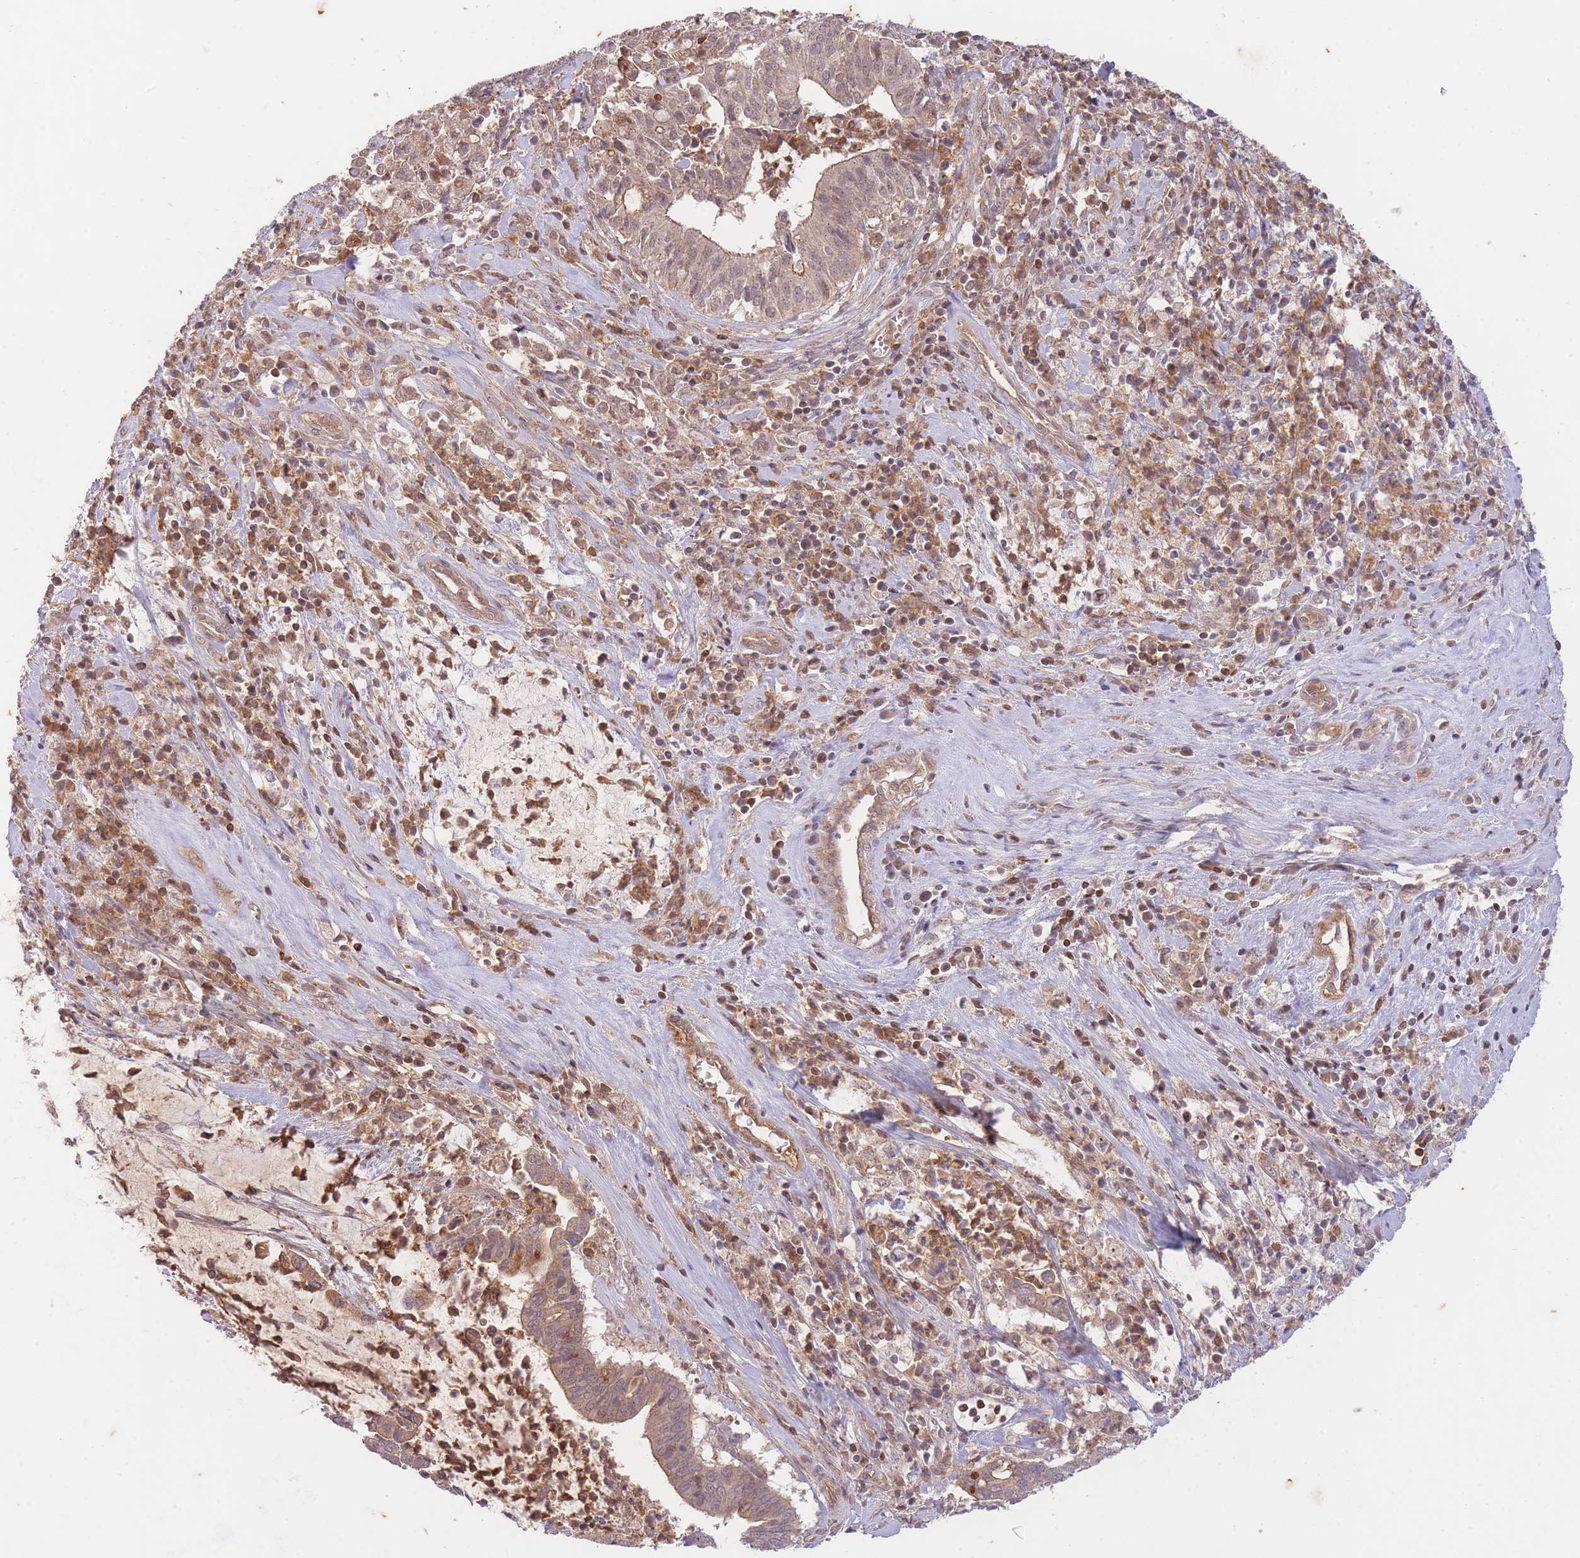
{"staining": {"intensity": "moderate", "quantity": ">75%", "location": "cytoplasmic/membranous,nuclear"}, "tissue": "cervical cancer", "cell_type": "Tumor cells", "image_type": "cancer", "snomed": [{"axis": "morphology", "description": "Adenocarcinoma, NOS"}, {"axis": "topography", "description": "Cervix"}], "caption": "Immunohistochemical staining of human cervical cancer (adenocarcinoma) displays medium levels of moderate cytoplasmic/membranous and nuclear staining in approximately >75% of tumor cells.", "gene": "ST8SIA4", "patient": {"sex": "female", "age": 44}}